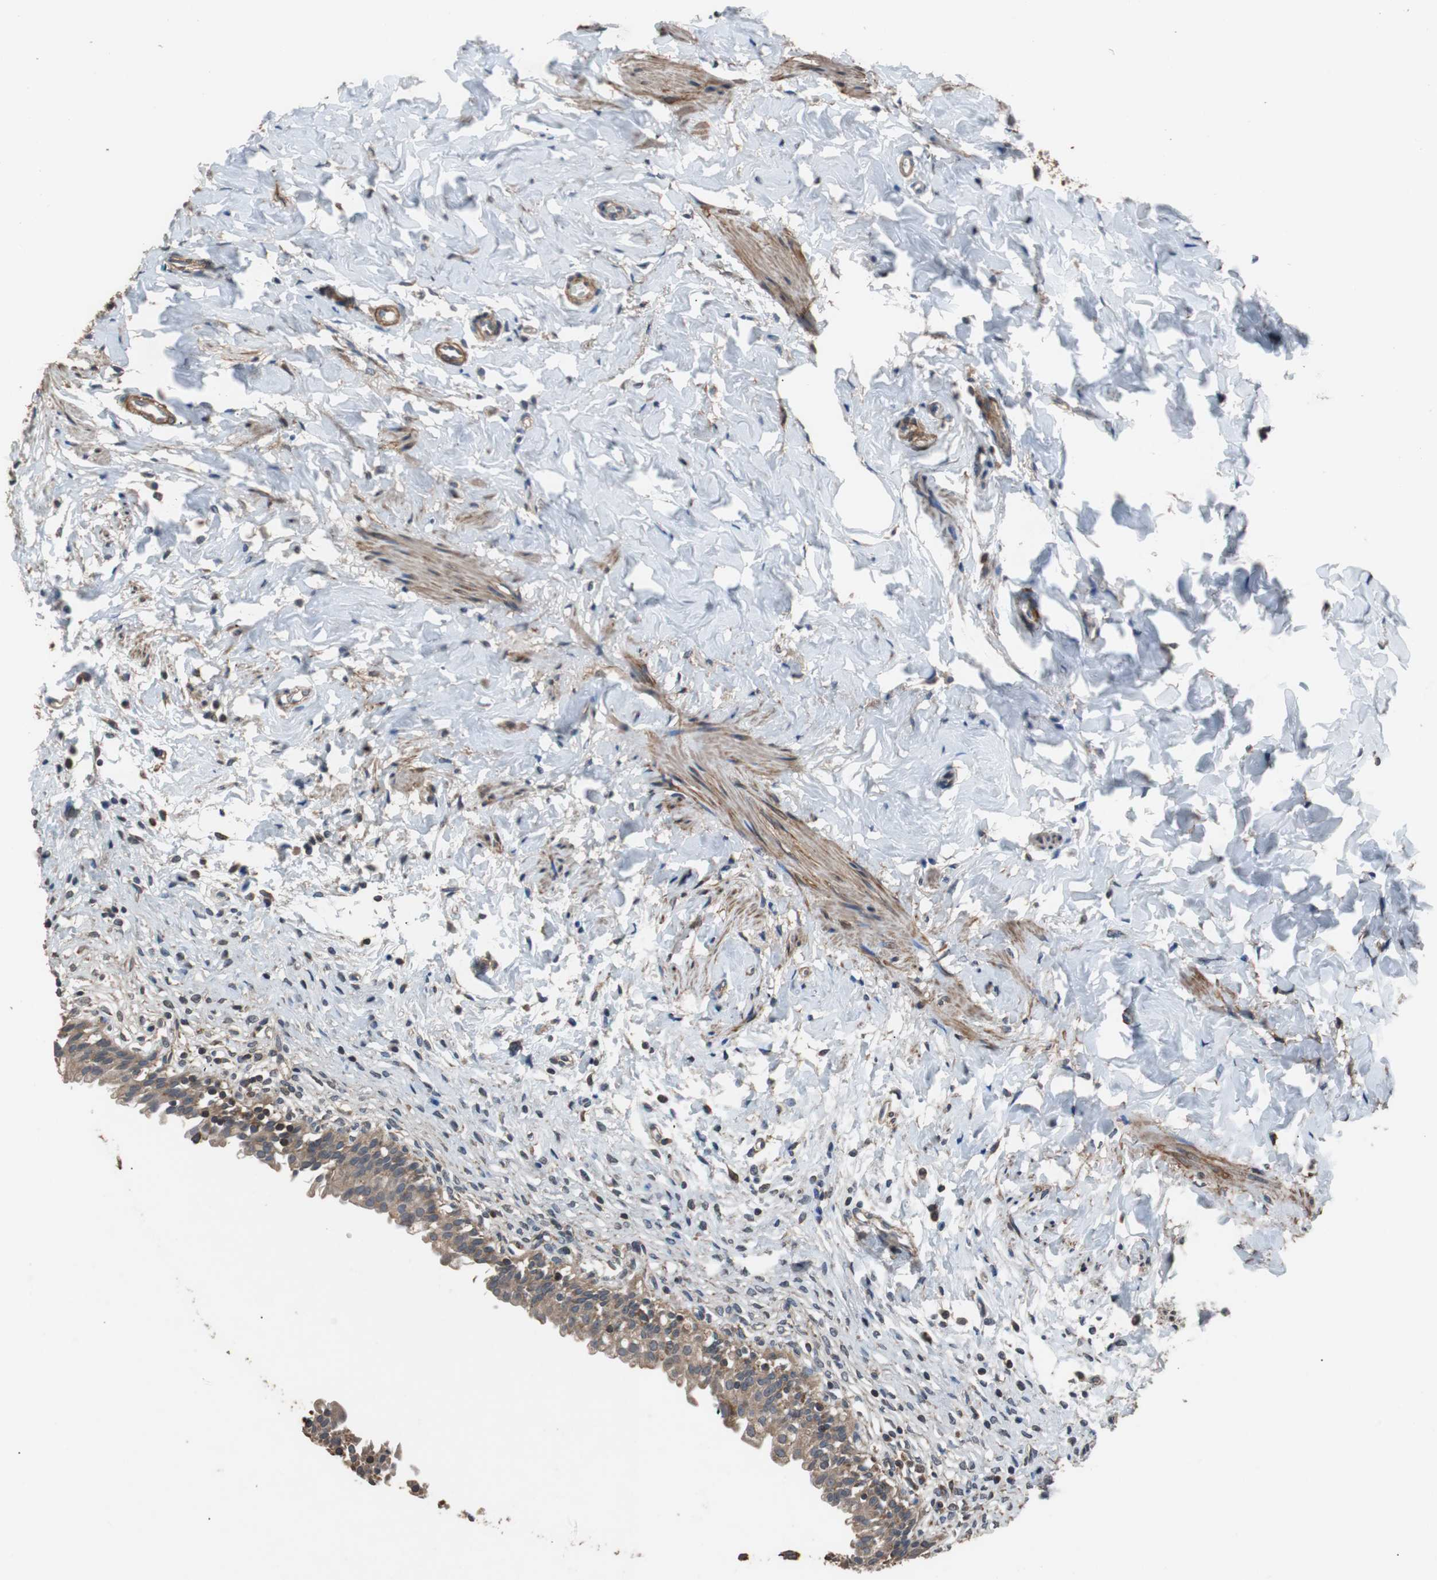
{"staining": {"intensity": "strong", "quantity": ">75%", "location": "cytoplasmic/membranous"}, "tissue": "urinary bladder", "cell_type": "Urothelial cells", "image_type": "normal", "snomed": [{"axis": "morphology", "description": "Normal tissue, NOS"}, {"axis": "morphology", "description": "Inflammation, NOS"}, {"axis": "topography", "description": "Urinary bladder"}], "caption": "The micrograph displays staining of unremarkable urinary bladder, revealing strong cytoplasmic/membranous protein positivity (brown color) within urothelial cells.", "gene": "PITRM1", "patient": {"sex": "female", "age": 80}}